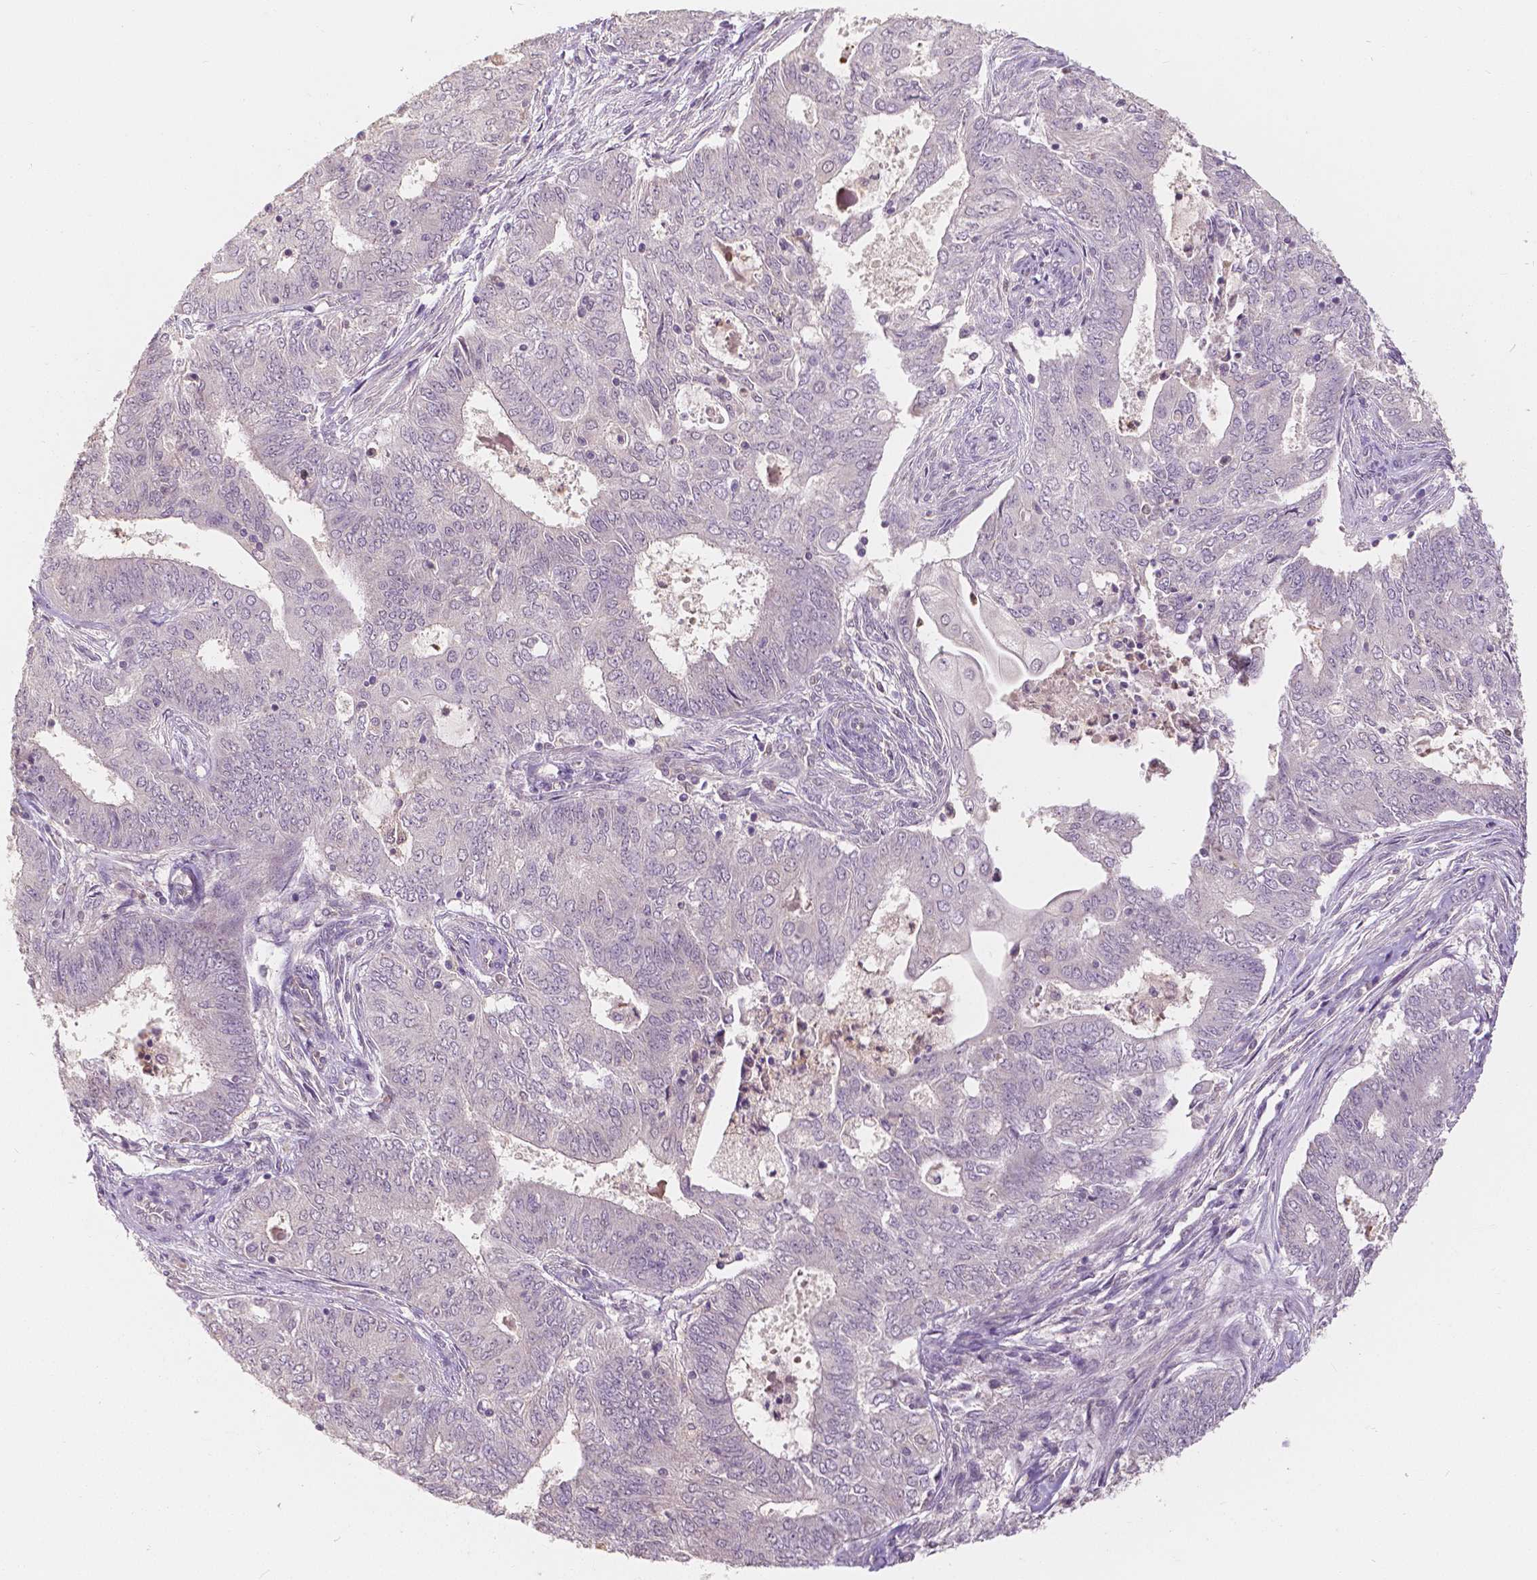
{"staining": {"intensity": "negative", "quantity": "none", "location": "none"}, "tissue": "endometrial cancer", "cell_type": "Tumor cells", "image_type": "cancer", "snomed": [{"axis": "morphology", "description": "Adenocarcinoma, NOS"}, {"axis": "topography", "description": "Endometrium"}], "caption": "DAB immunohistochemical staining of human adenocarcinoma (endometrial) displays no significant positivity in tumor cells.", "gene": "NAPRT", "patient": {"sex": "female", "age": 62}}